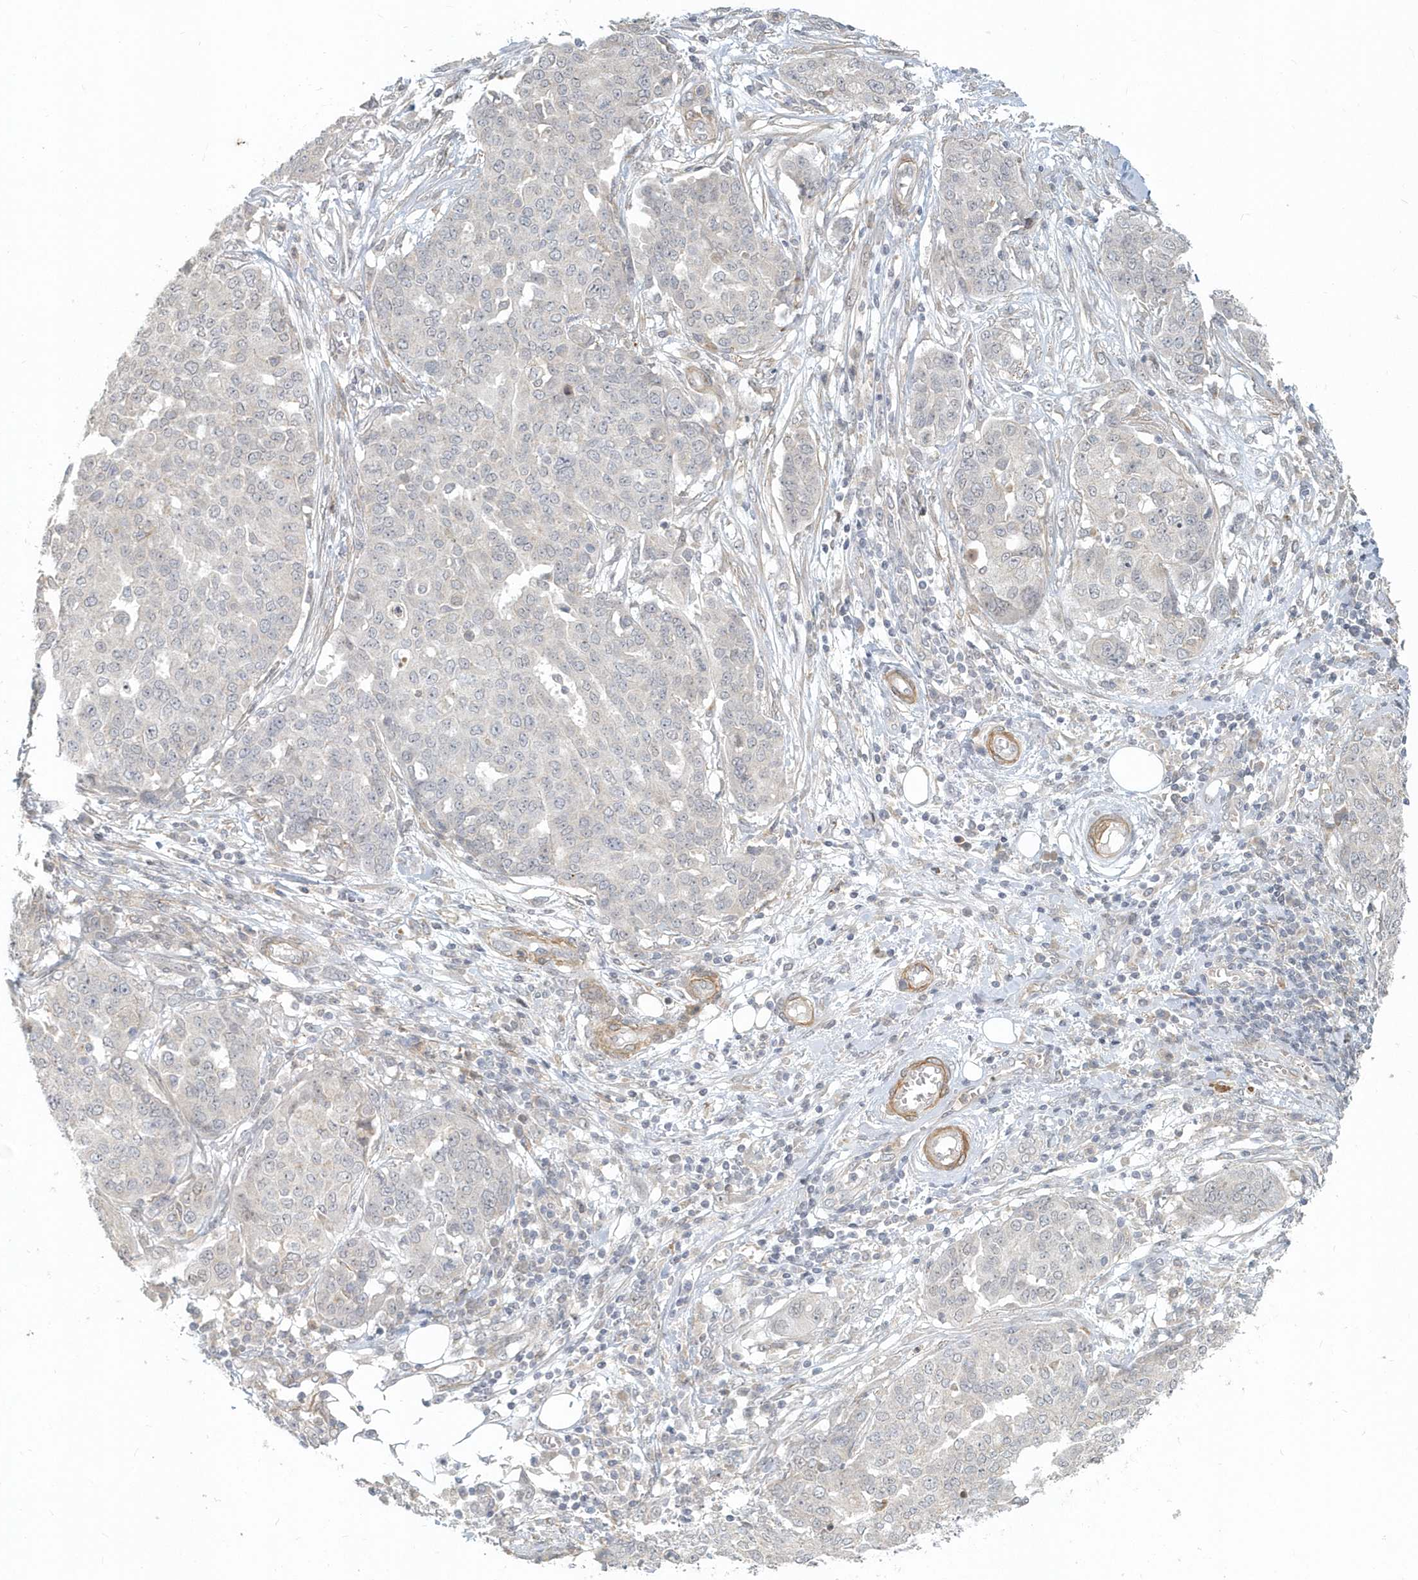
{"staining": {"intensity": "negative", "quantity": "none", "location": "none"}, "tissue": "ovarian cancer", "cell_type": "Tumor cells", "image_type": "cancer", "snomed": [{"axis": "morphology", "description": "Cystadenocarcinoma, serous, NOS"}, {"axis": "topography", "description": "Soft tissue"}, {"axis": "topography", "description": "Ovary"}], "caption": "The immunohistochemistry (IHC) photomicrograph has no significant staining in tumor cells of ovarian cancer (serous cystadenocarcinoma) tissue.", "gene": "NAPB", "patient": {"sex": "female", "age": 57}}